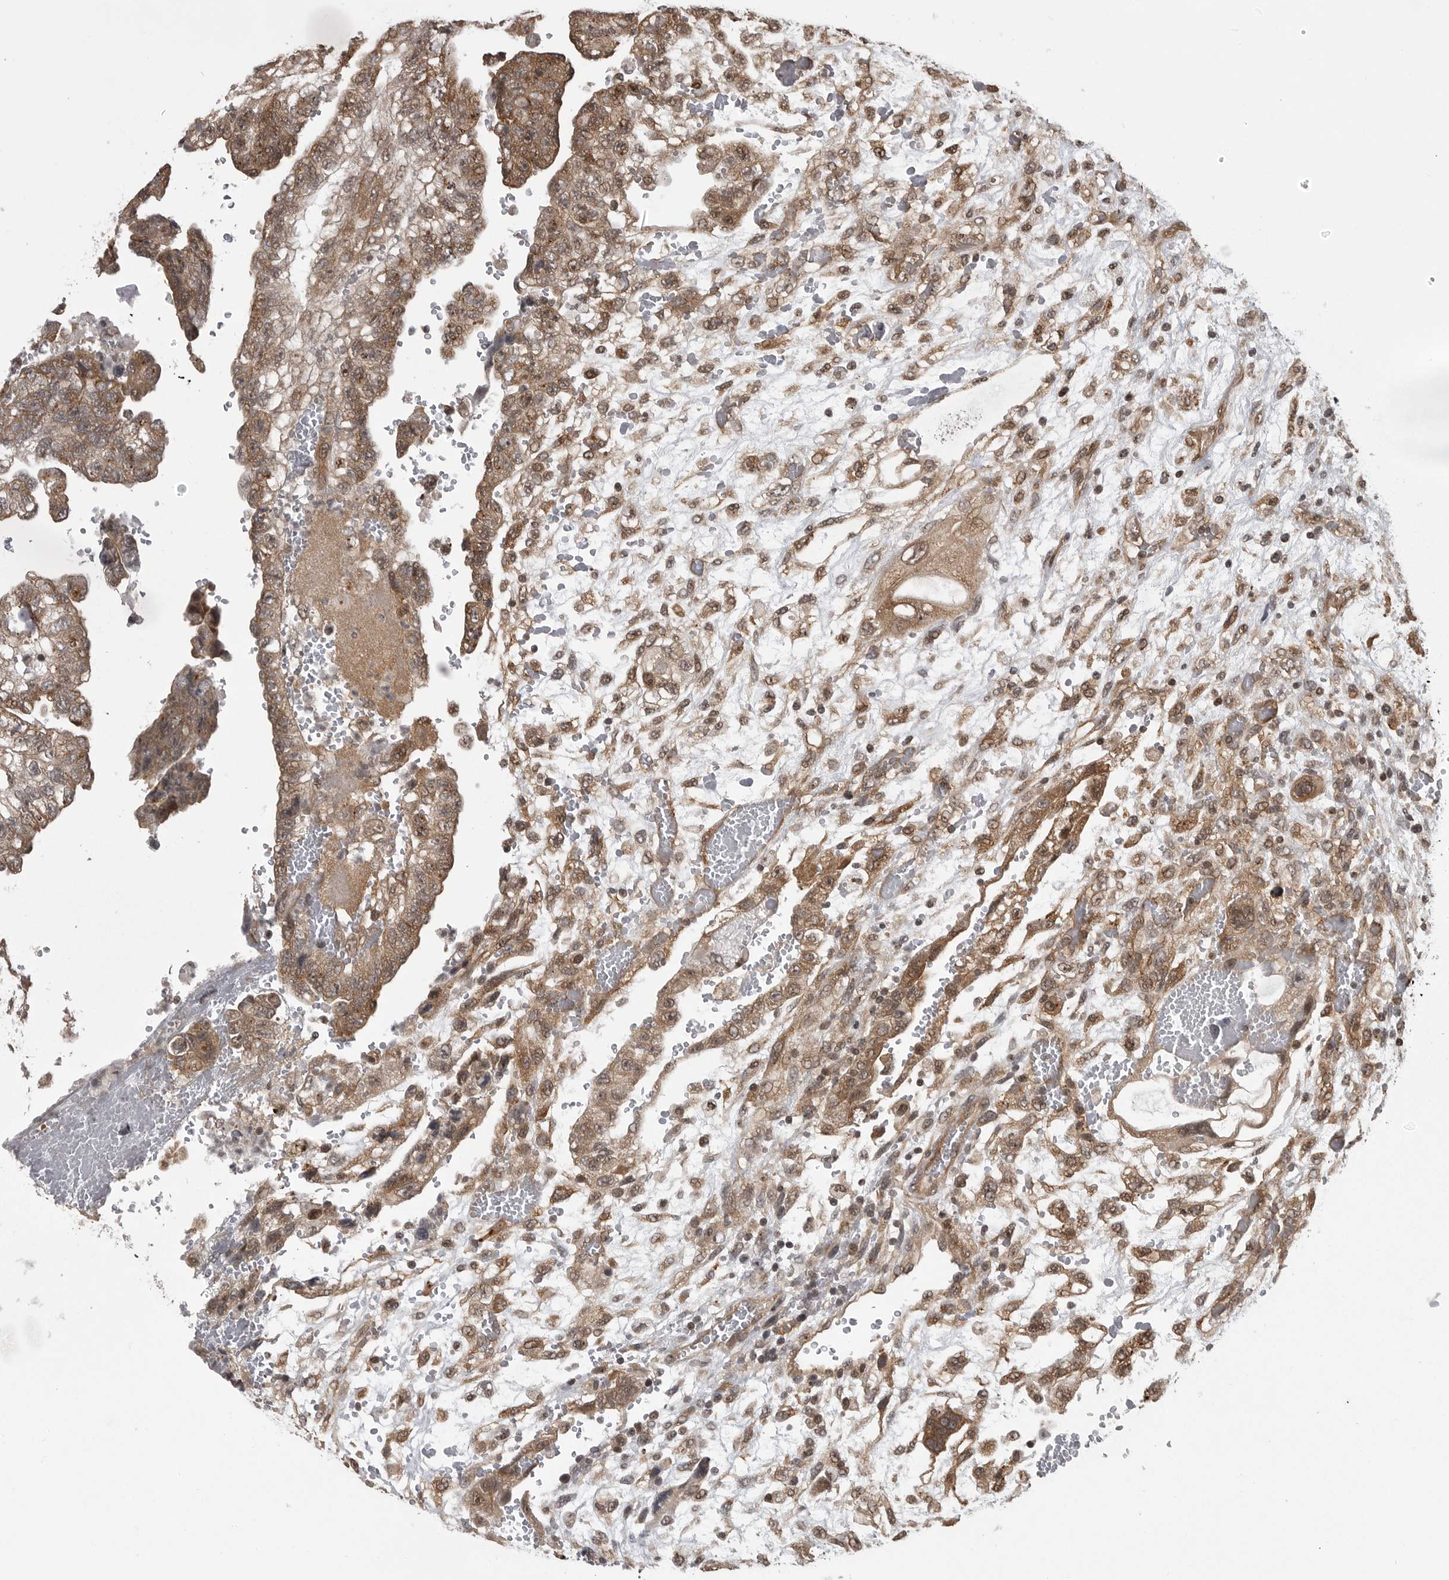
{"staining": {"intensity": "moderate", "quantity": ">75%", "location": "cytoplasmic/membranous"}, "tissue": "testis cancer", "cell_type": "Tumor cells", "image_type": "cancer", "snomed": [{"axis": "morphology", "description": "Carcinoma, Embryonal, NOS"}, {"axis": "topography", "description": "Testis"}], "caption": "Embryonal carcinoma (testis) stained for a protein (brown) shows moderate cytoplasmic/membranous positive positivity in about >75% of tumor cells.", "gene": "DNAJC8", "patient": {"sex": "male", "age": 36}}